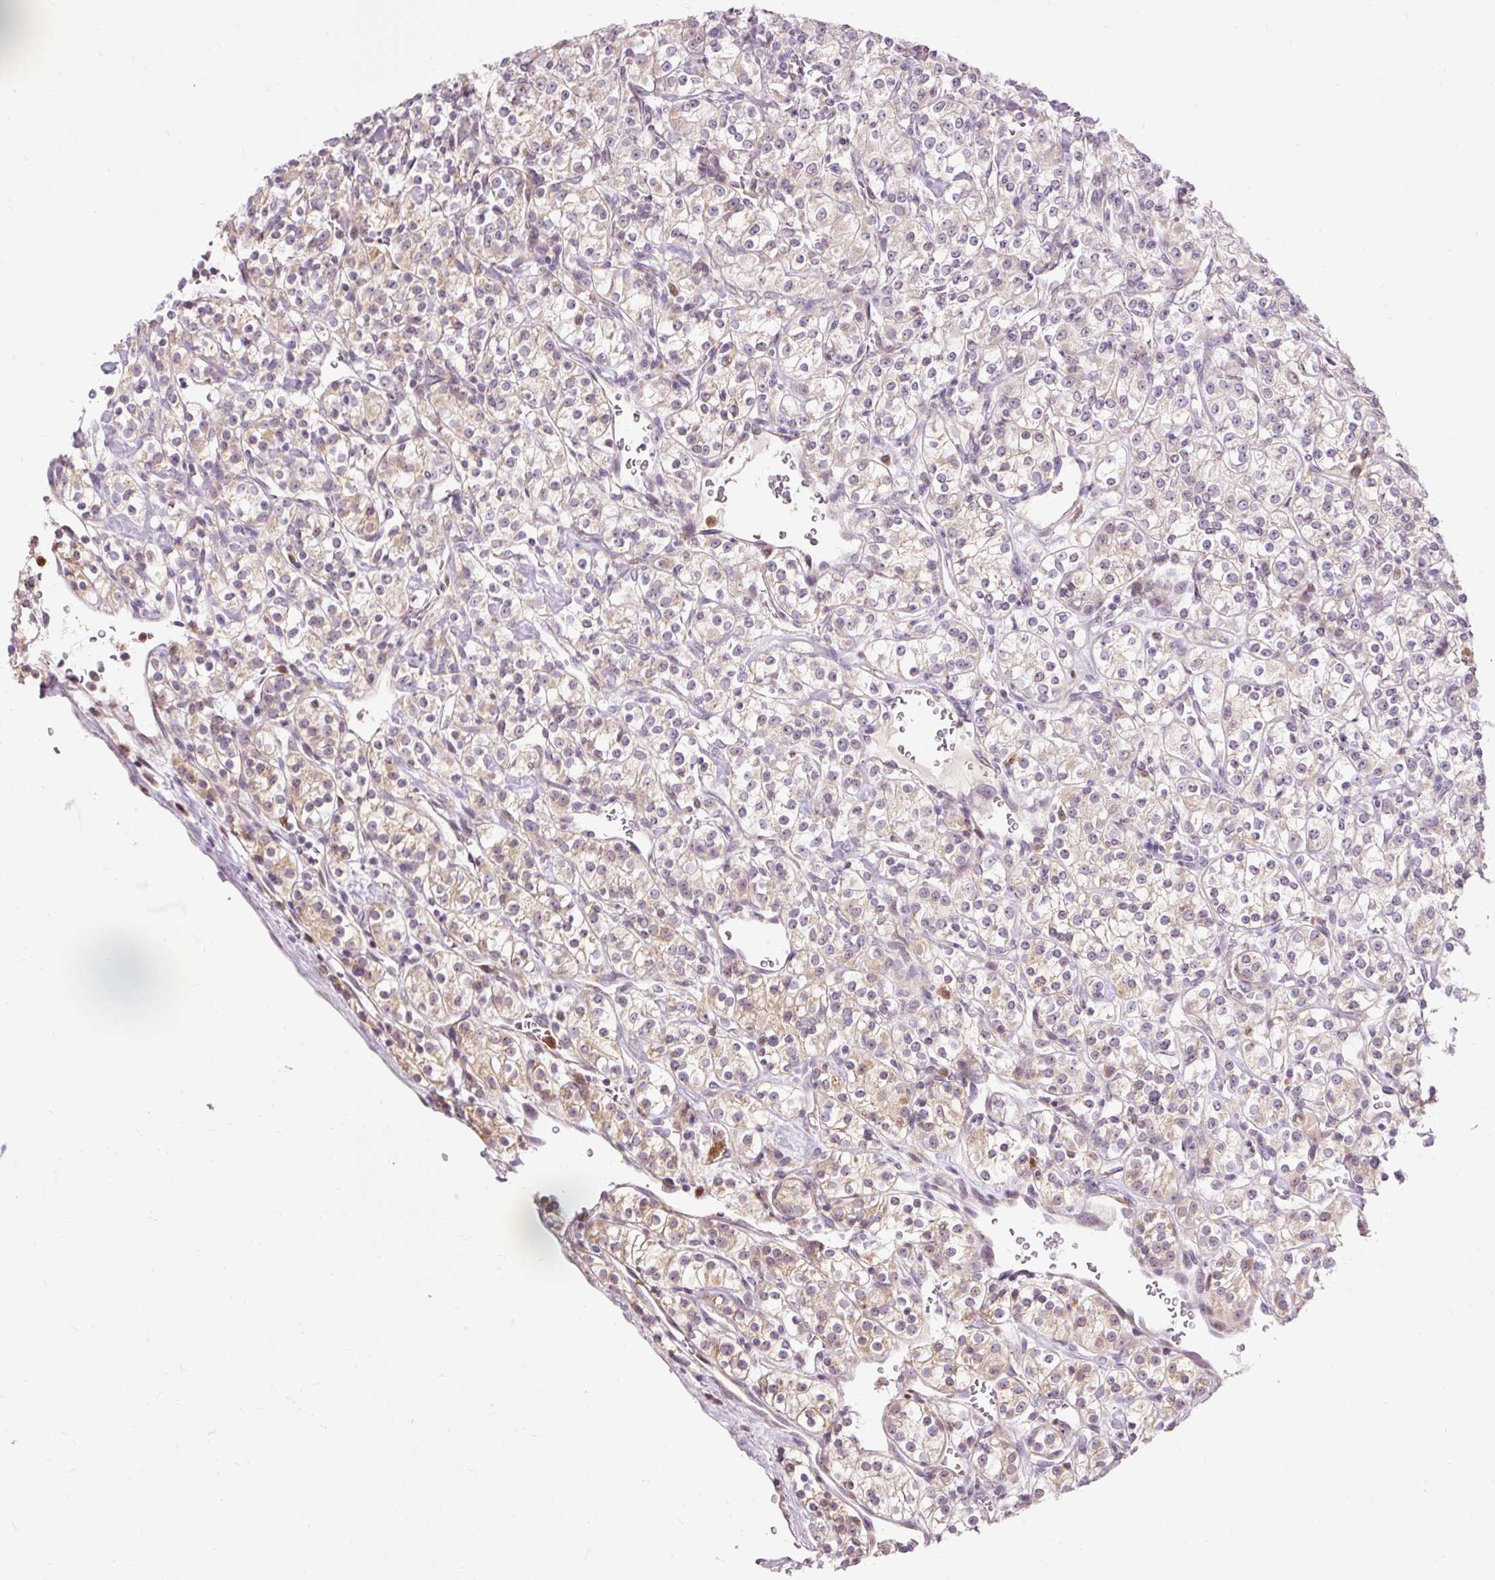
{"staining": {"intensity": "weak", "quantity": "25%-75%", "location": "cytoplasmic/membranous"}, "tissue": "renal cancer", "cell_type": "Tumor cells", "image_type": "cancer", "snomed": [{"axis": "morphology", "description": "Adenocarcinoma, NOS"}, {"axis": "topography", "description": "Kidney"}], "caption": "Protein staining by immunohistochemistry shows weak cytoplasmic/membranous positivity in approximately 25%-75% of tumor cells in adenocarcinoma (renal). The staining was performed using DAB (3,3'-diaminobenzidine), with brown indicating positive protein expression. Nuclei are stained blue with hematoxylin.", "gene": "PRDX5", "patient": {"sex": "male", "age": 77}}